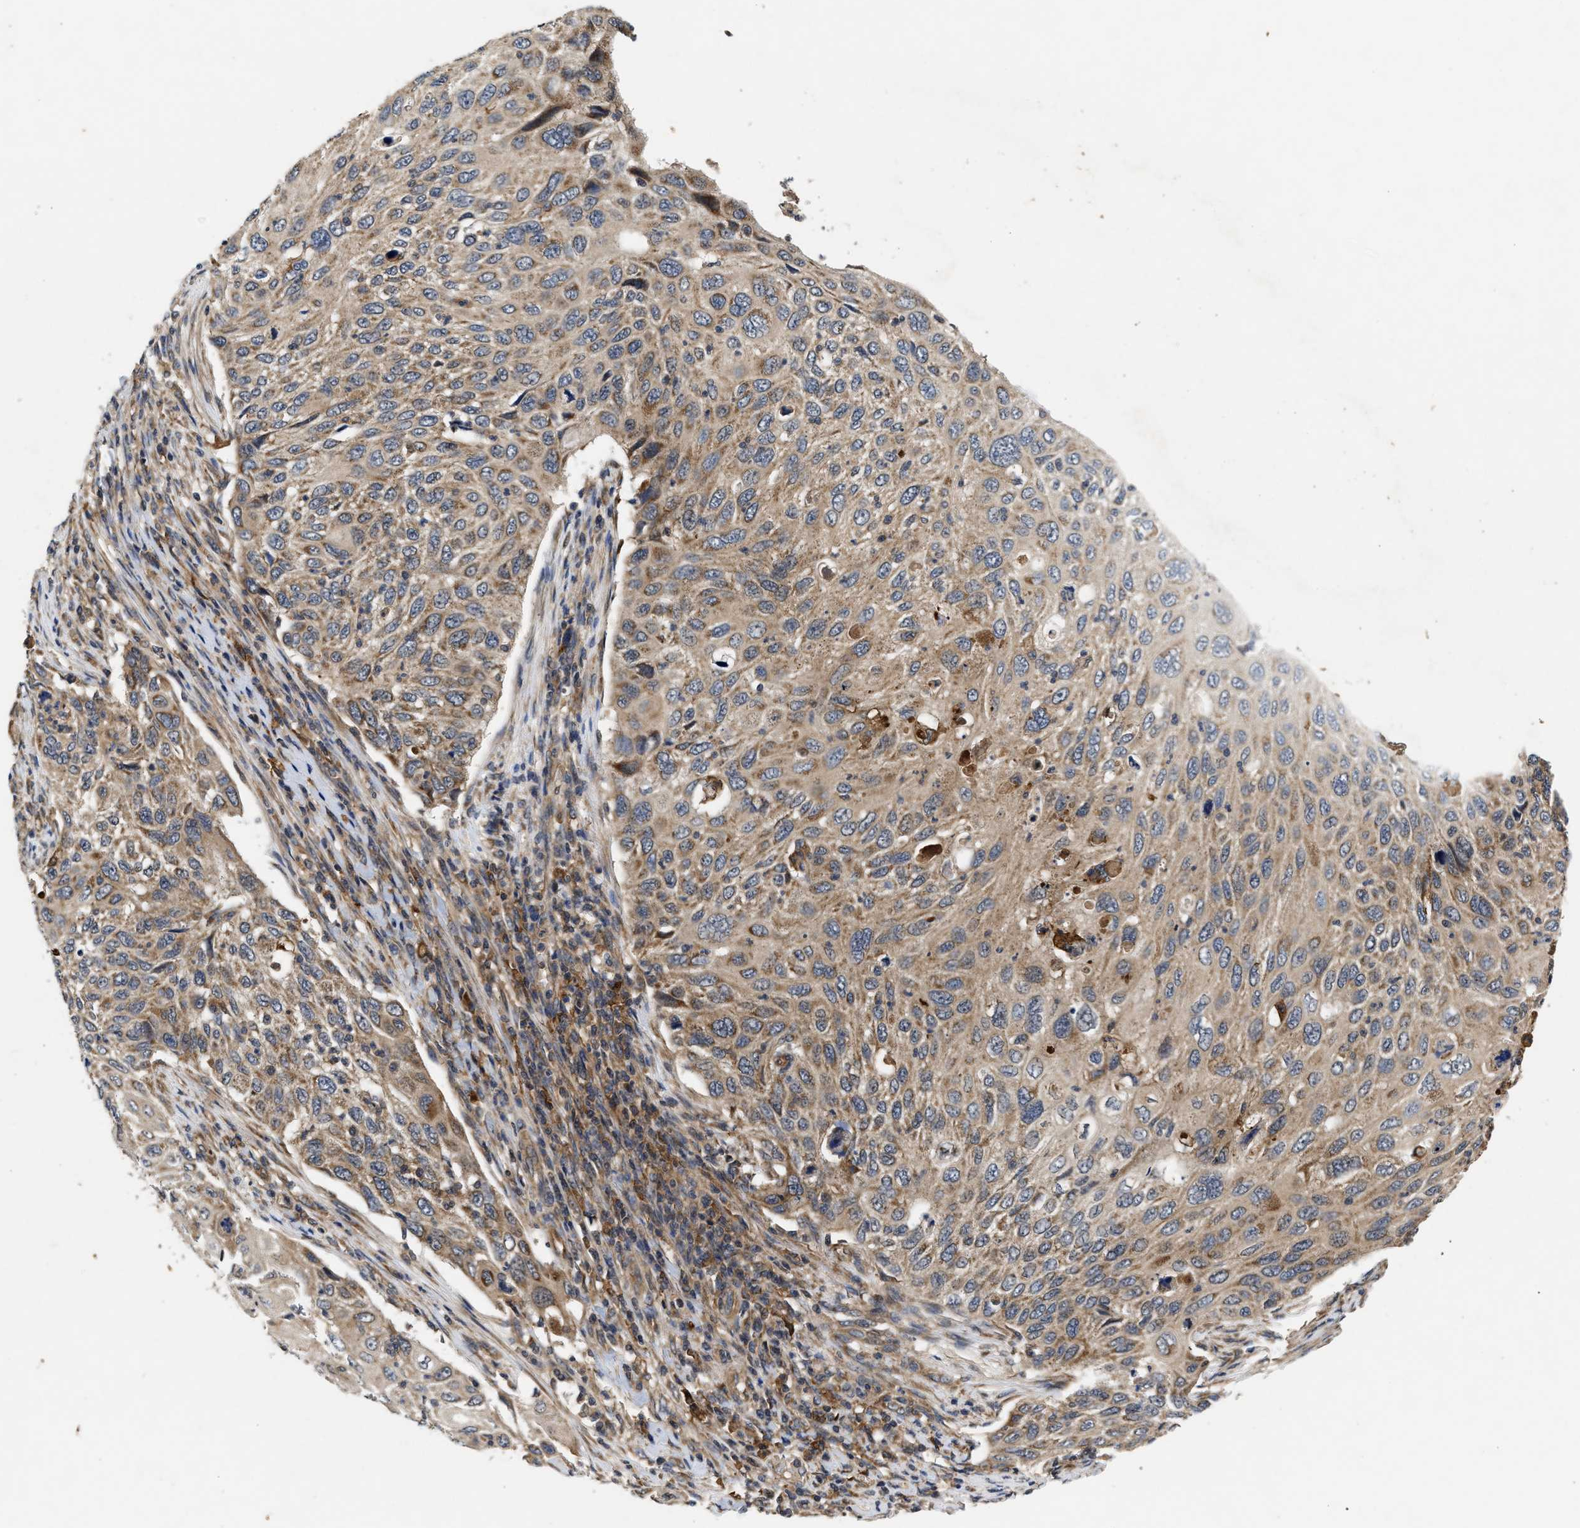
{"staining": {"intensity": "moderate", "quantity": ">75%", "location": "cytoplasmic/membranous"}, "tissue": "cervical cancer", "cell_type": "Tumor cells", "image_type": "cancer", "snomed": [{"axis": "morphology", "description": "Squamous cell carcinoma, NOS"}, {"axis": "topography", "description": "Cervix"}], "caption": "Protein analysis of cervical squamous cell carcinoma tissue reveals moderate cytoplasmic/membranous positivity in approximately >75% of tumor cells. (Stains: DAB in brown, nuclei in blue, Microscopy: brightfield microscopy at high magnification).", "gene": "EFNA4", "patient": {"sex": "female", "age": 70}}